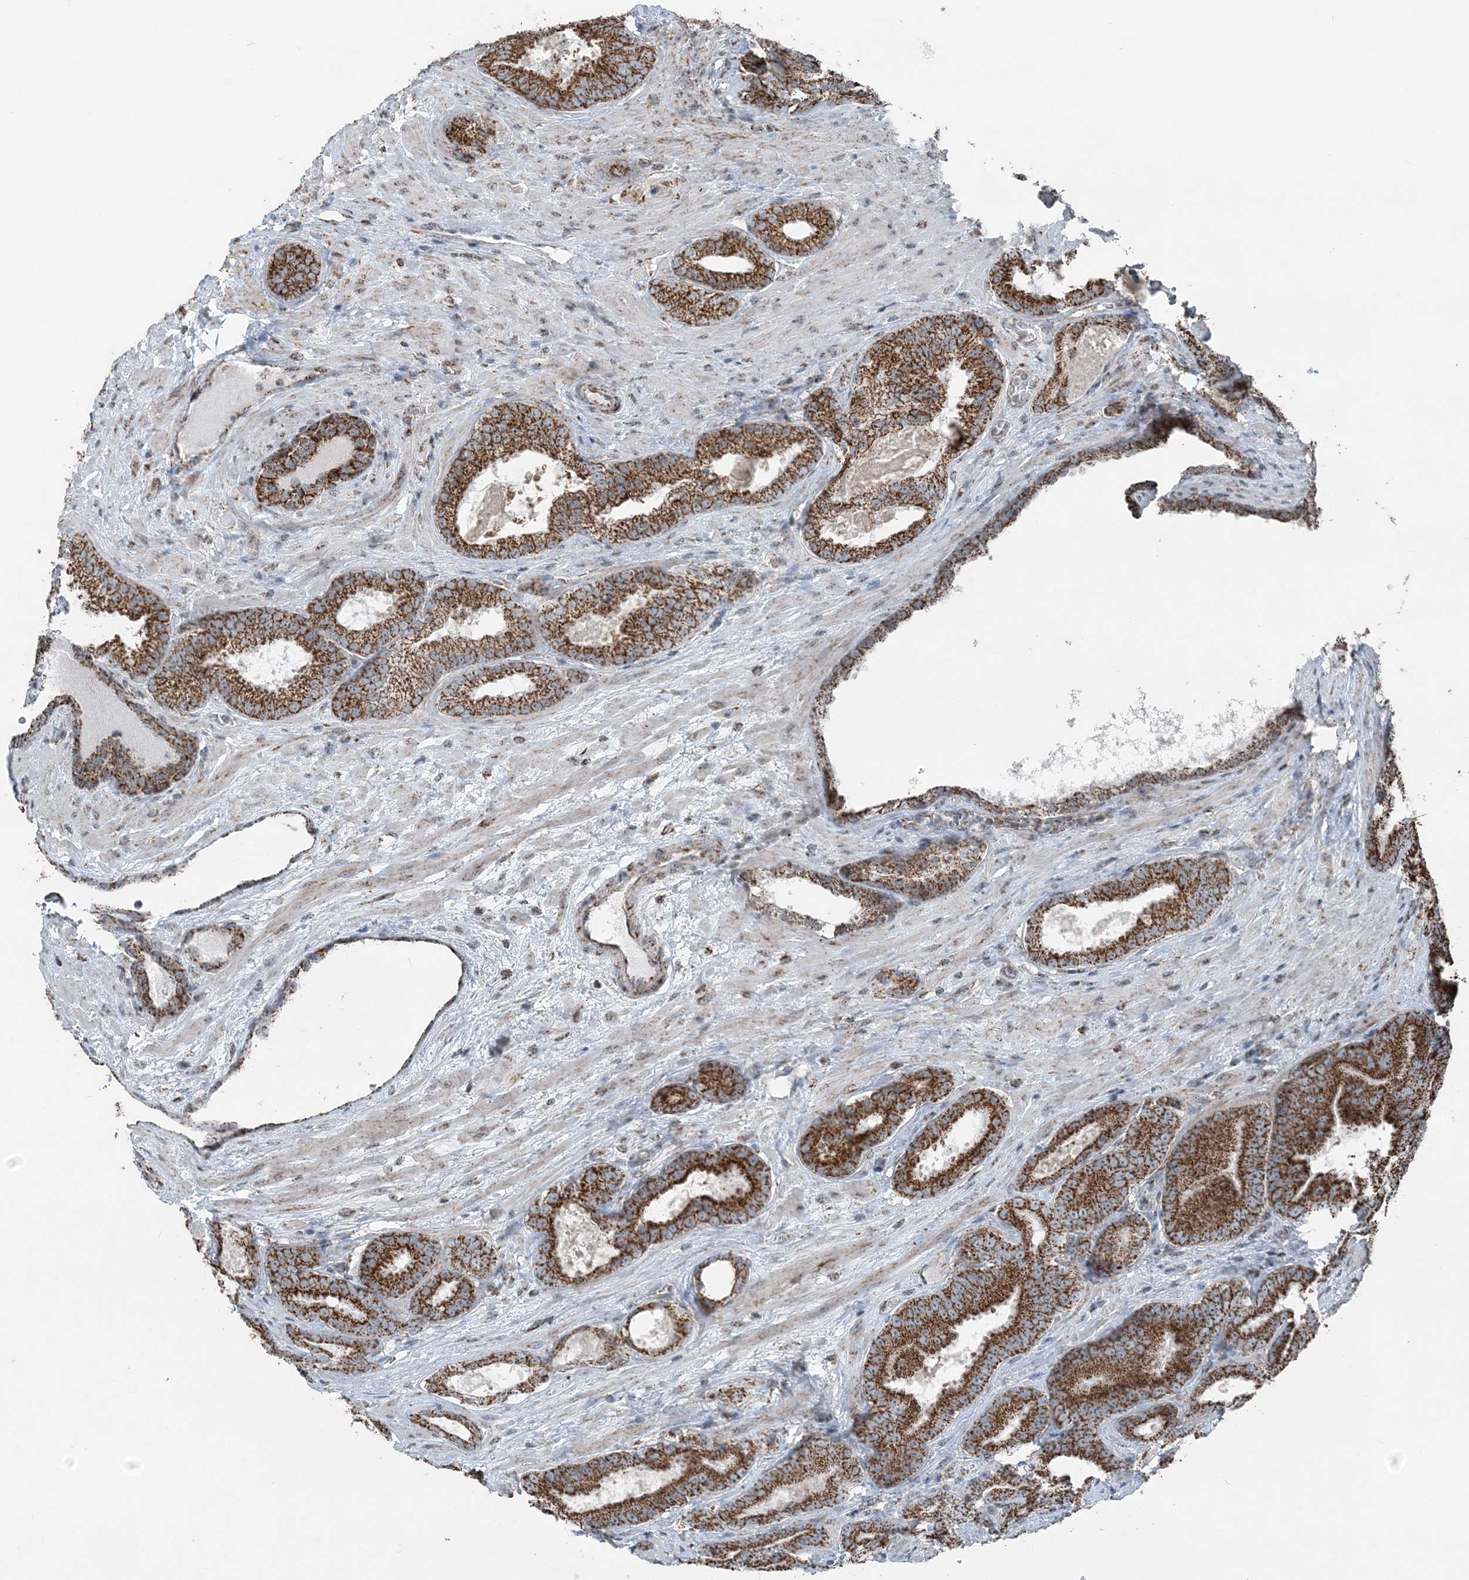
{"staining": {"intensity": "strong", "quantity": ">75%", "location": "cytoplasmic/membranous"}, "tissue": "prostate cancer", "cell_type": "Tumor cells", "image_type": "cancer", "snomed": [{"axis": "morphology", "description": "Adenocarcinoma, High grade"}, {"axis": "topography", "description": "Prostate"}], "caption": "Immunohistochemistry (IHC) of prostate cancer exhibits high levels of strong cytoplasmic/membranous expression in approximately >75% of tumor cells.", "gene": "SUCLG1", "patient": {"sex": "male", "age": 66}}